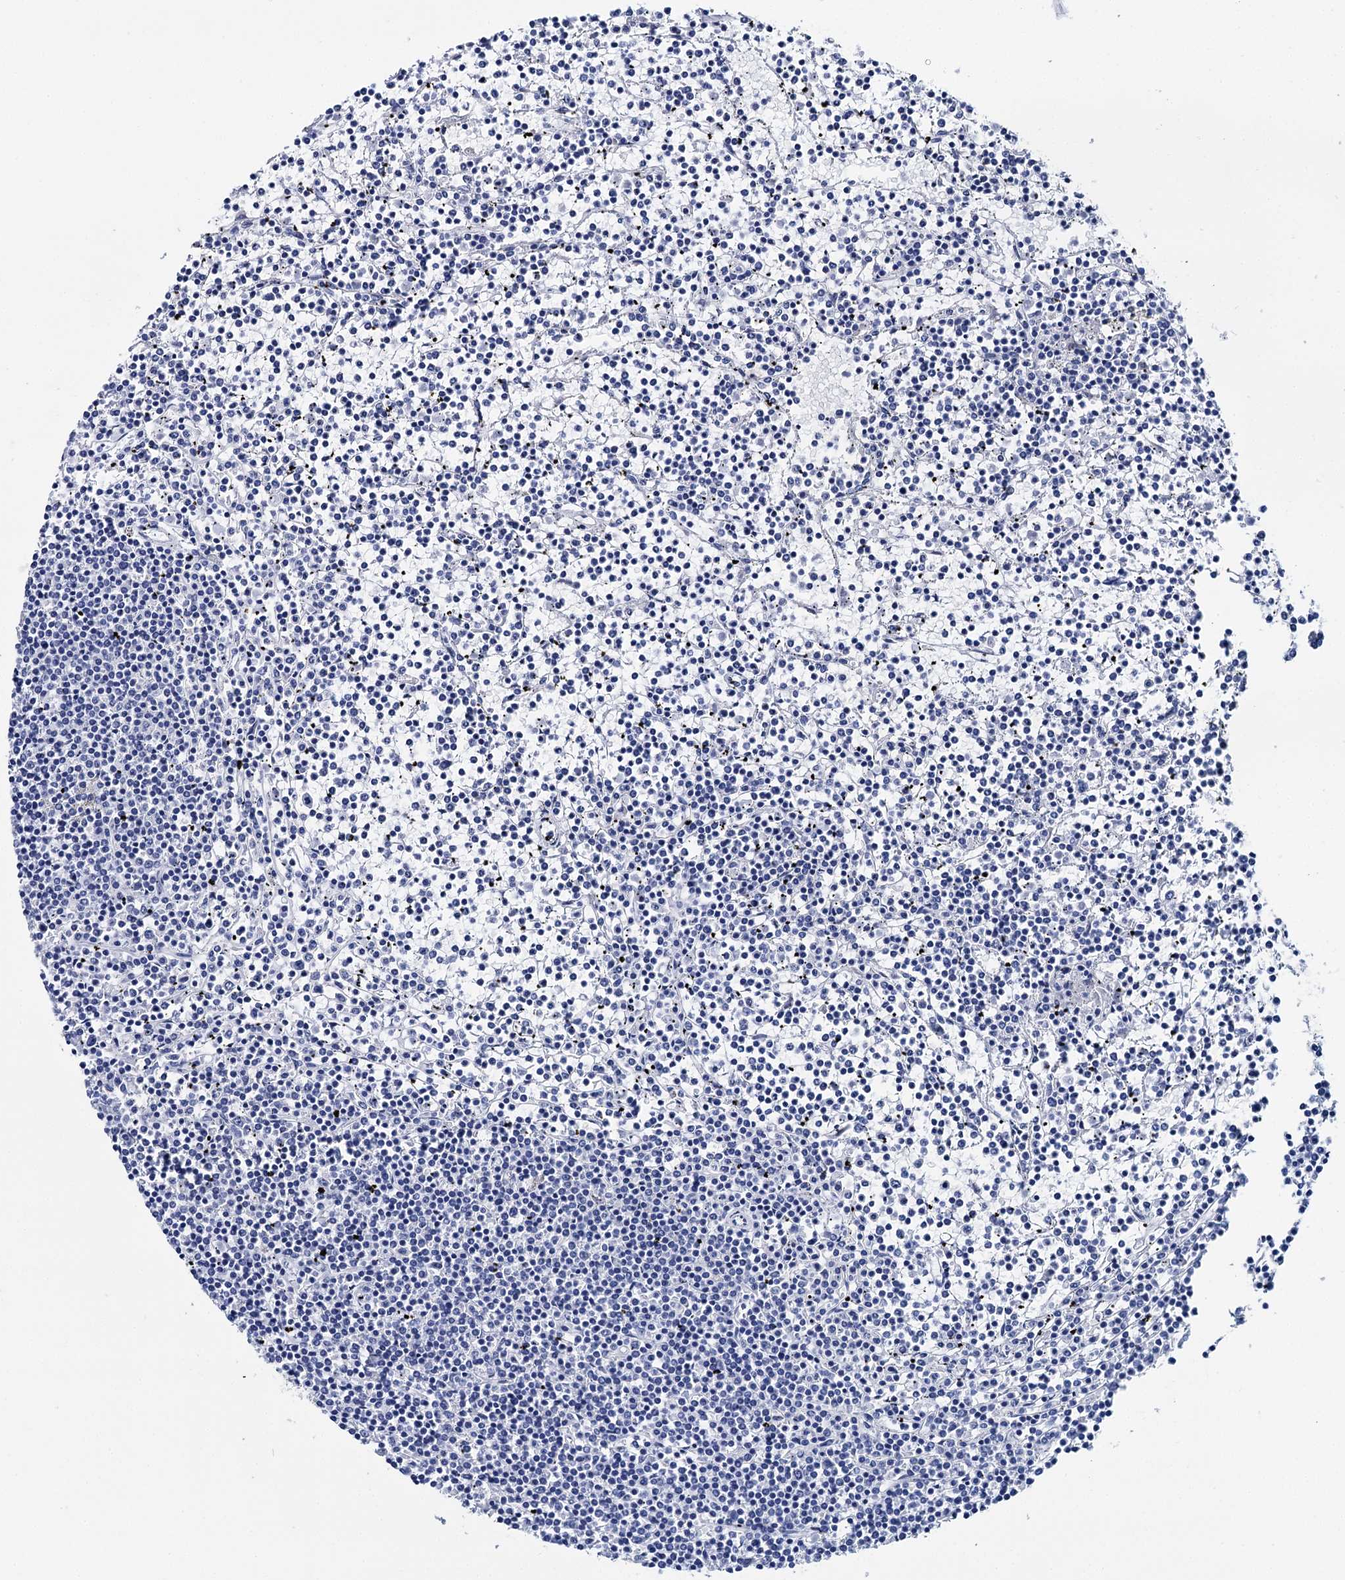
{"staining": {"intensity": "negative", "quantity": "none", "location": "none"}, "tissue": "lymphoma", "cell_type": "Tumor cells", "image_type": "cancer", "snomed": [{"axis": "morphology", "description": "Malignant lymphoma, non-Hodgkin's type, Low grade"}, {"axis": "topography", "description": "Spleen"}], "caption": "The photomicrograph displays no significant expression in tumor cells of lymphoma. Brightfield microscopy of immunohistochemistry (IHC) stained with DAB (3,3'-diaminobenzidine) (brown) and hematoxylin (blue), captured at high magnification.", "gene": "BRINP1", "patient": {"sex": "female", "age": 19}}